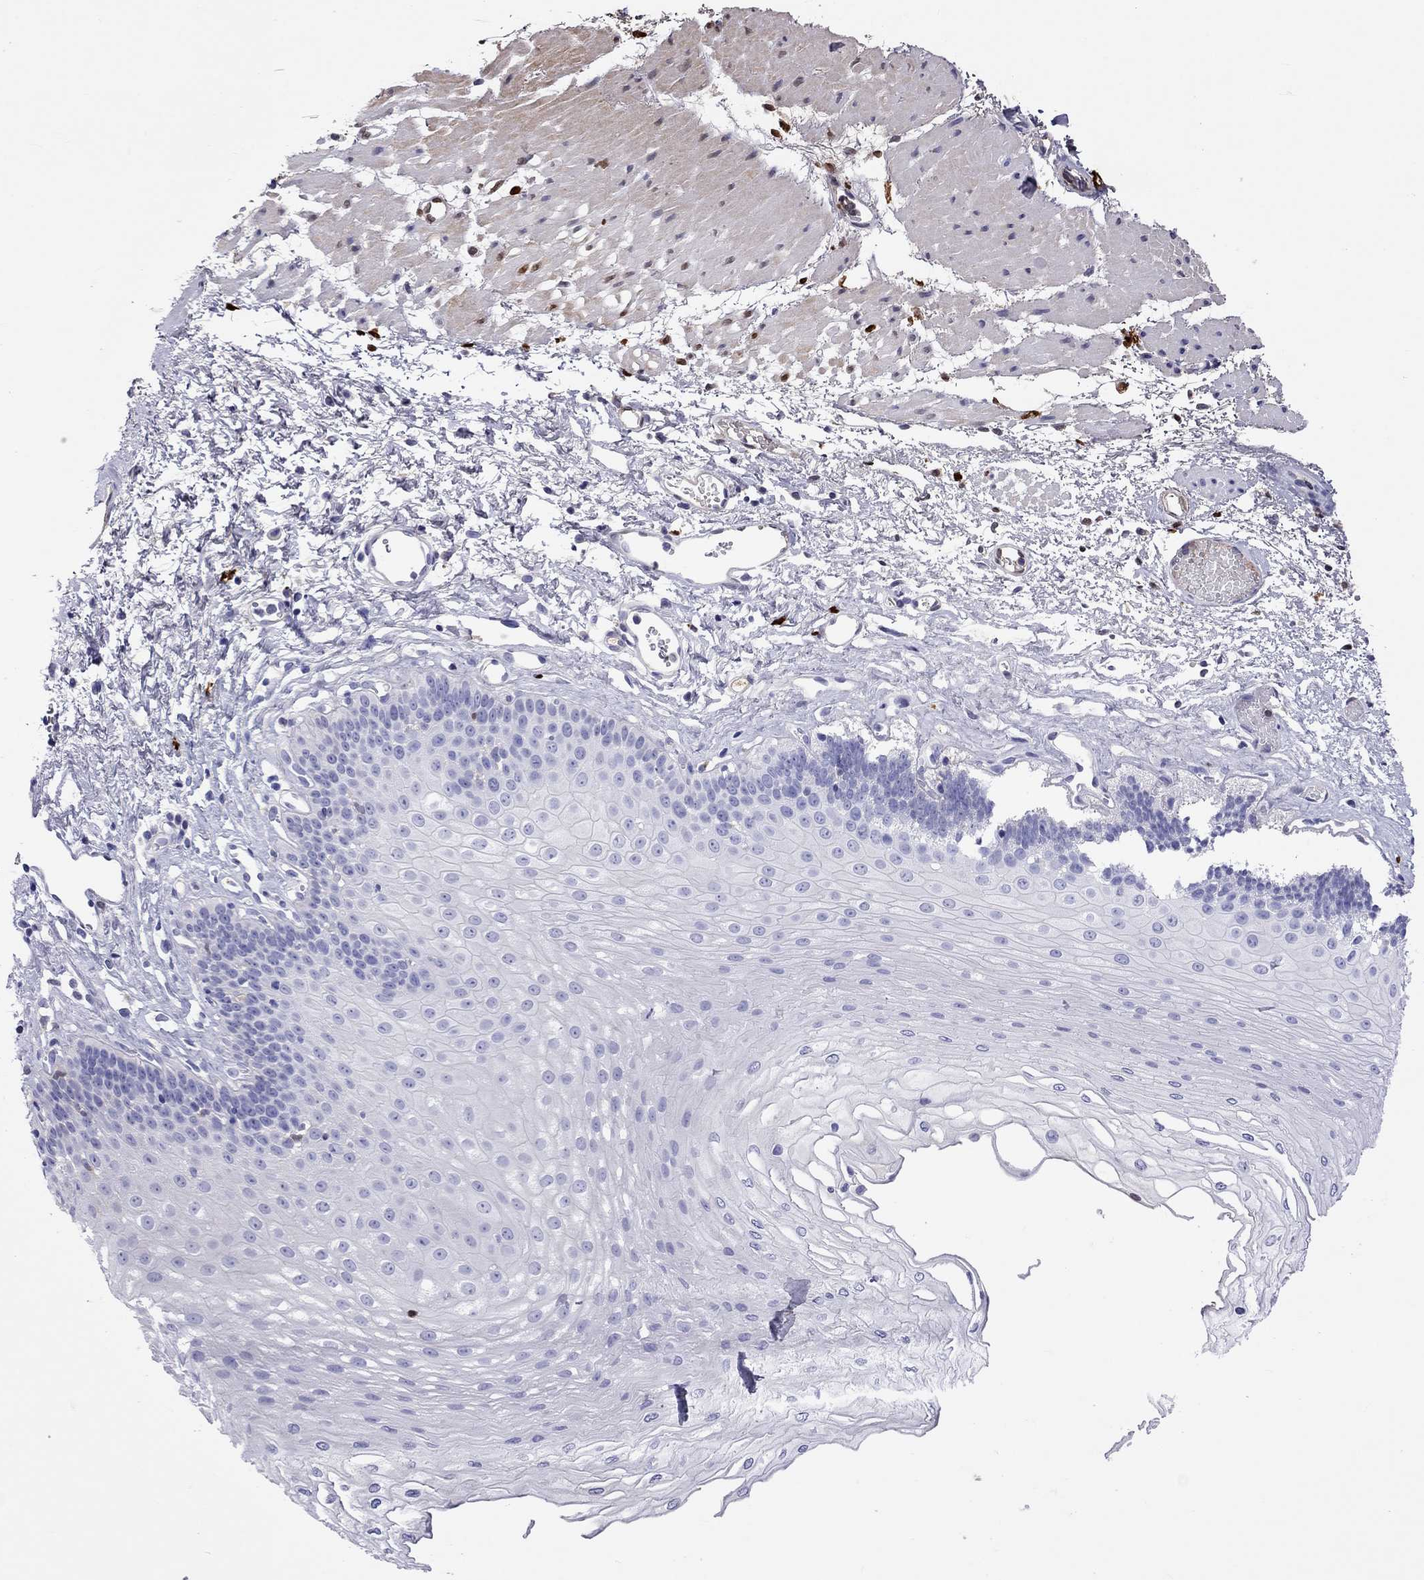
{"staining": {"intensity": "negative", "quantity": "none", "location": "none"}, "tissue": "esophagus", "cell_type": "Squamous epithelial cells", "image_type": "normal", "snomed": [{"axis": "morphology", "description": "Normal tissue, NOS"}, {"axis": "topography", "description": "Esophagus"}], "caption": "Benign esophagus was stained to show a protein in brown. There is no significant expression in squamous epithelial cells.", "gene": "SERPINA3", "patient": {"sex": "female", "age": 62}}